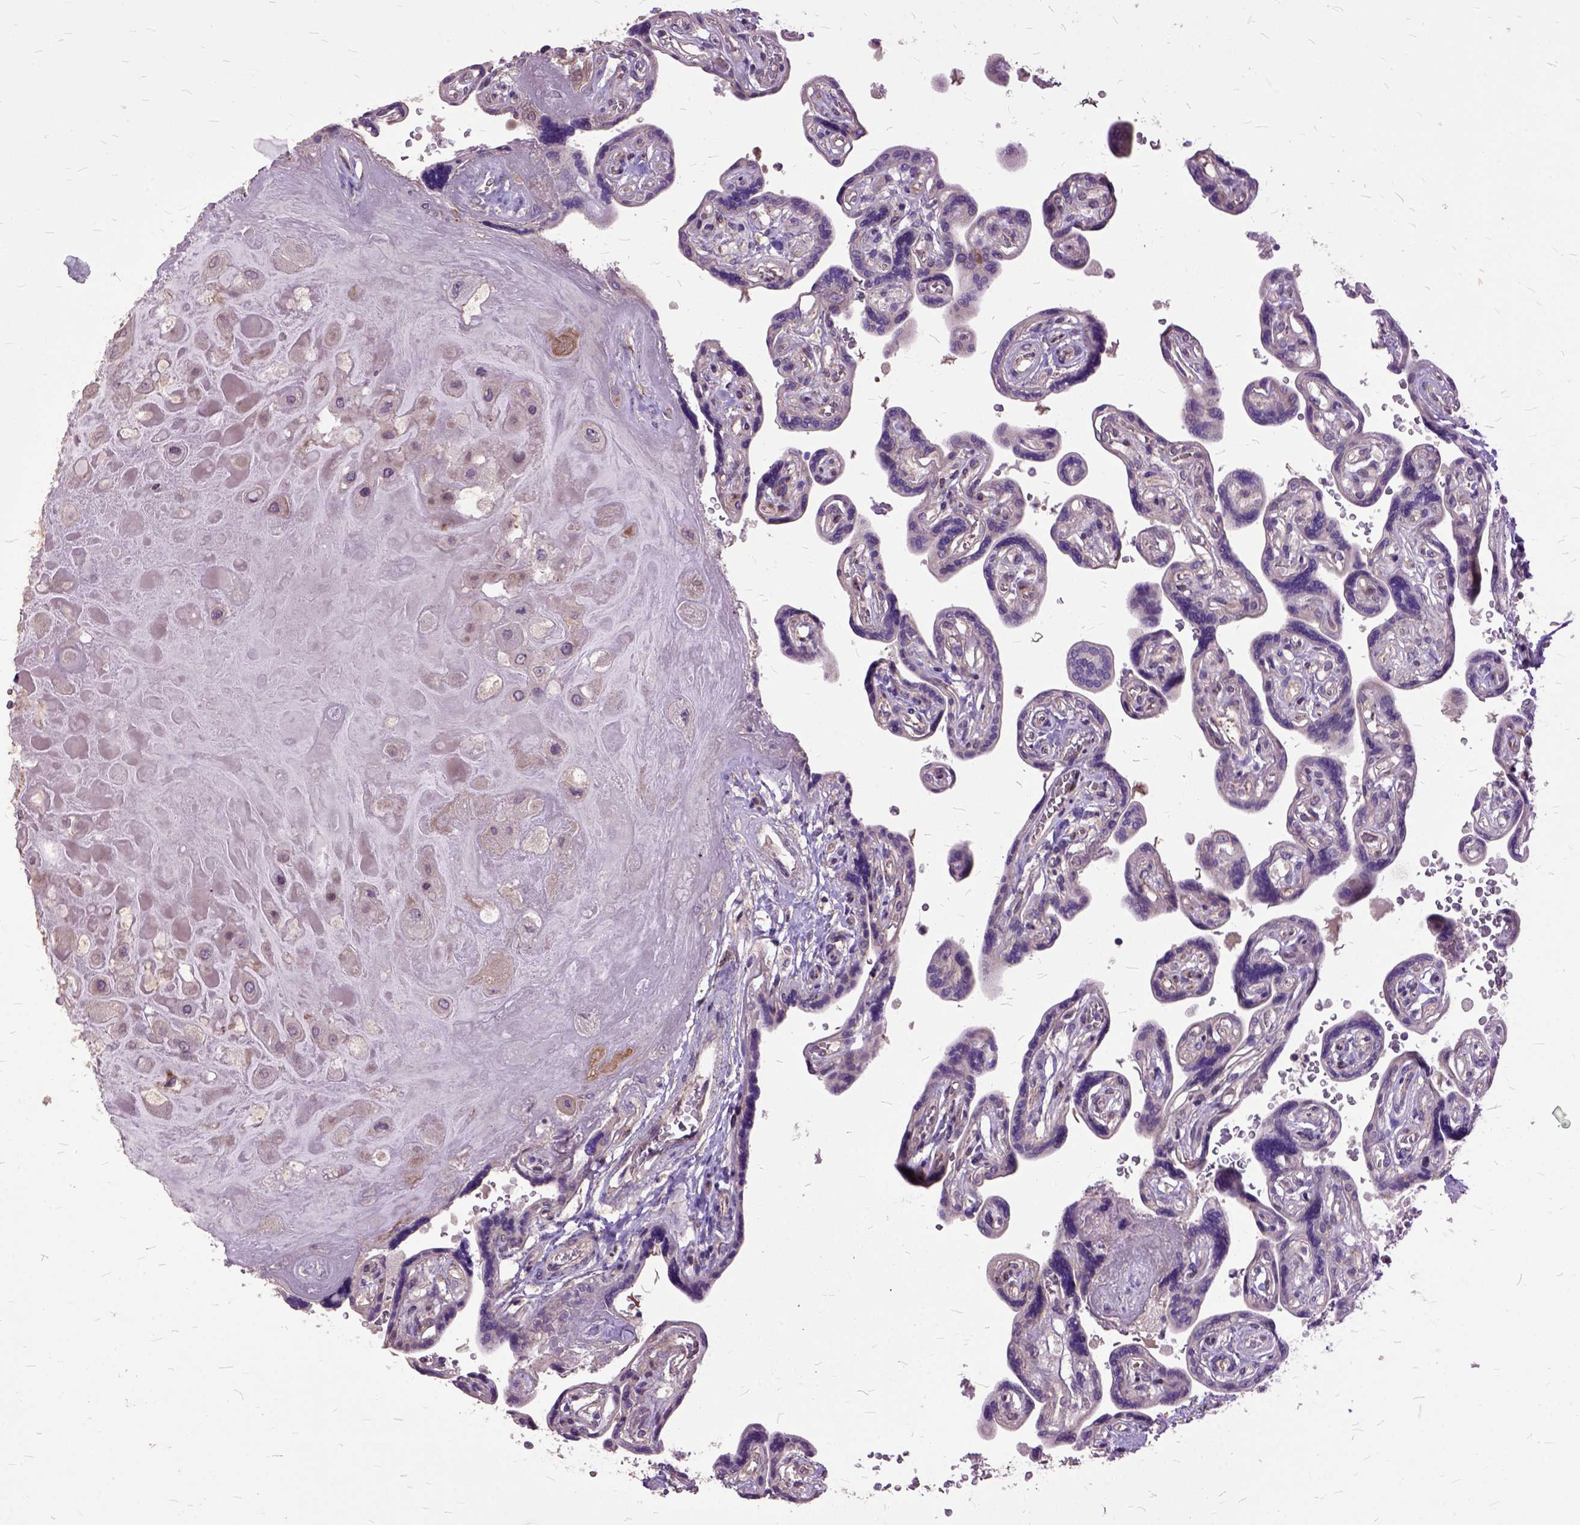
{"staining": {"intensity": "negative", "quantity": "none", "location": "none"}, "tissue": "placenta", "cell_type": "Decidual cells", "image_type": "normal", "snomed": [{"axis": "morphology", "description": "Normal tissue, NOS"}, {"axis": "topography", "description": "Placenta"}], "caption": "Human placenta stained for a protein using immunohistochemistry (IHC) exhibits no positivity in decidual cells.", "gene": "AREG", "patient": {"sex": "female", "age": 32}}